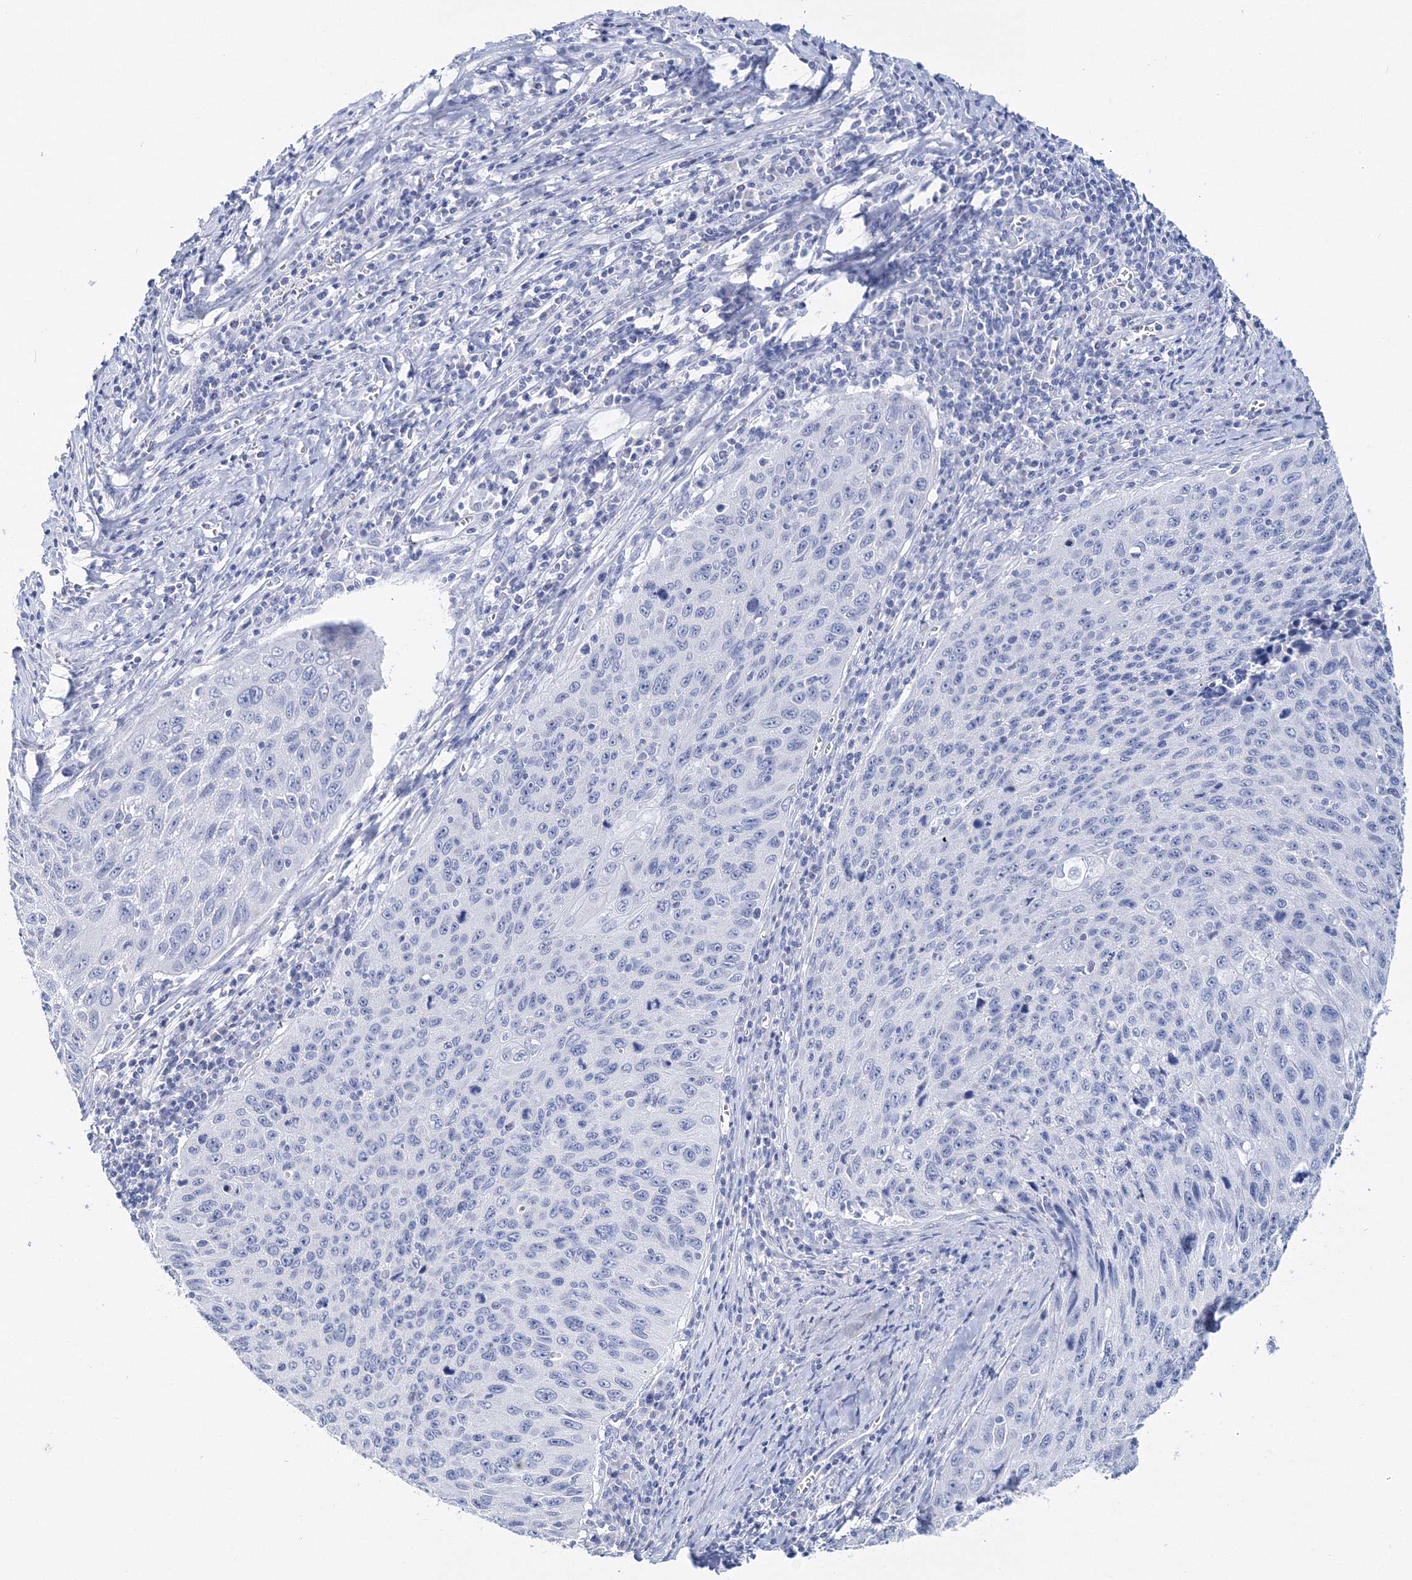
{"staining": {"intensity": "negative", "quantity": "none", "location": "none"}, "tissue": "cervical cancer", "cell_type": "Tumor cells", "image_type": "cancer", "snomed": [{"axis": "morphology", "description": "Squamous cell carcinoma, NOS"}, {"axis": "topography", "description": "Cervix"}], "caption": "IHC of squamous cell carcinoma (cervical) shows no positivity in tumor cells.", "gene": "MYOZ2", "patient": {"sex": "female", "age": 53}}